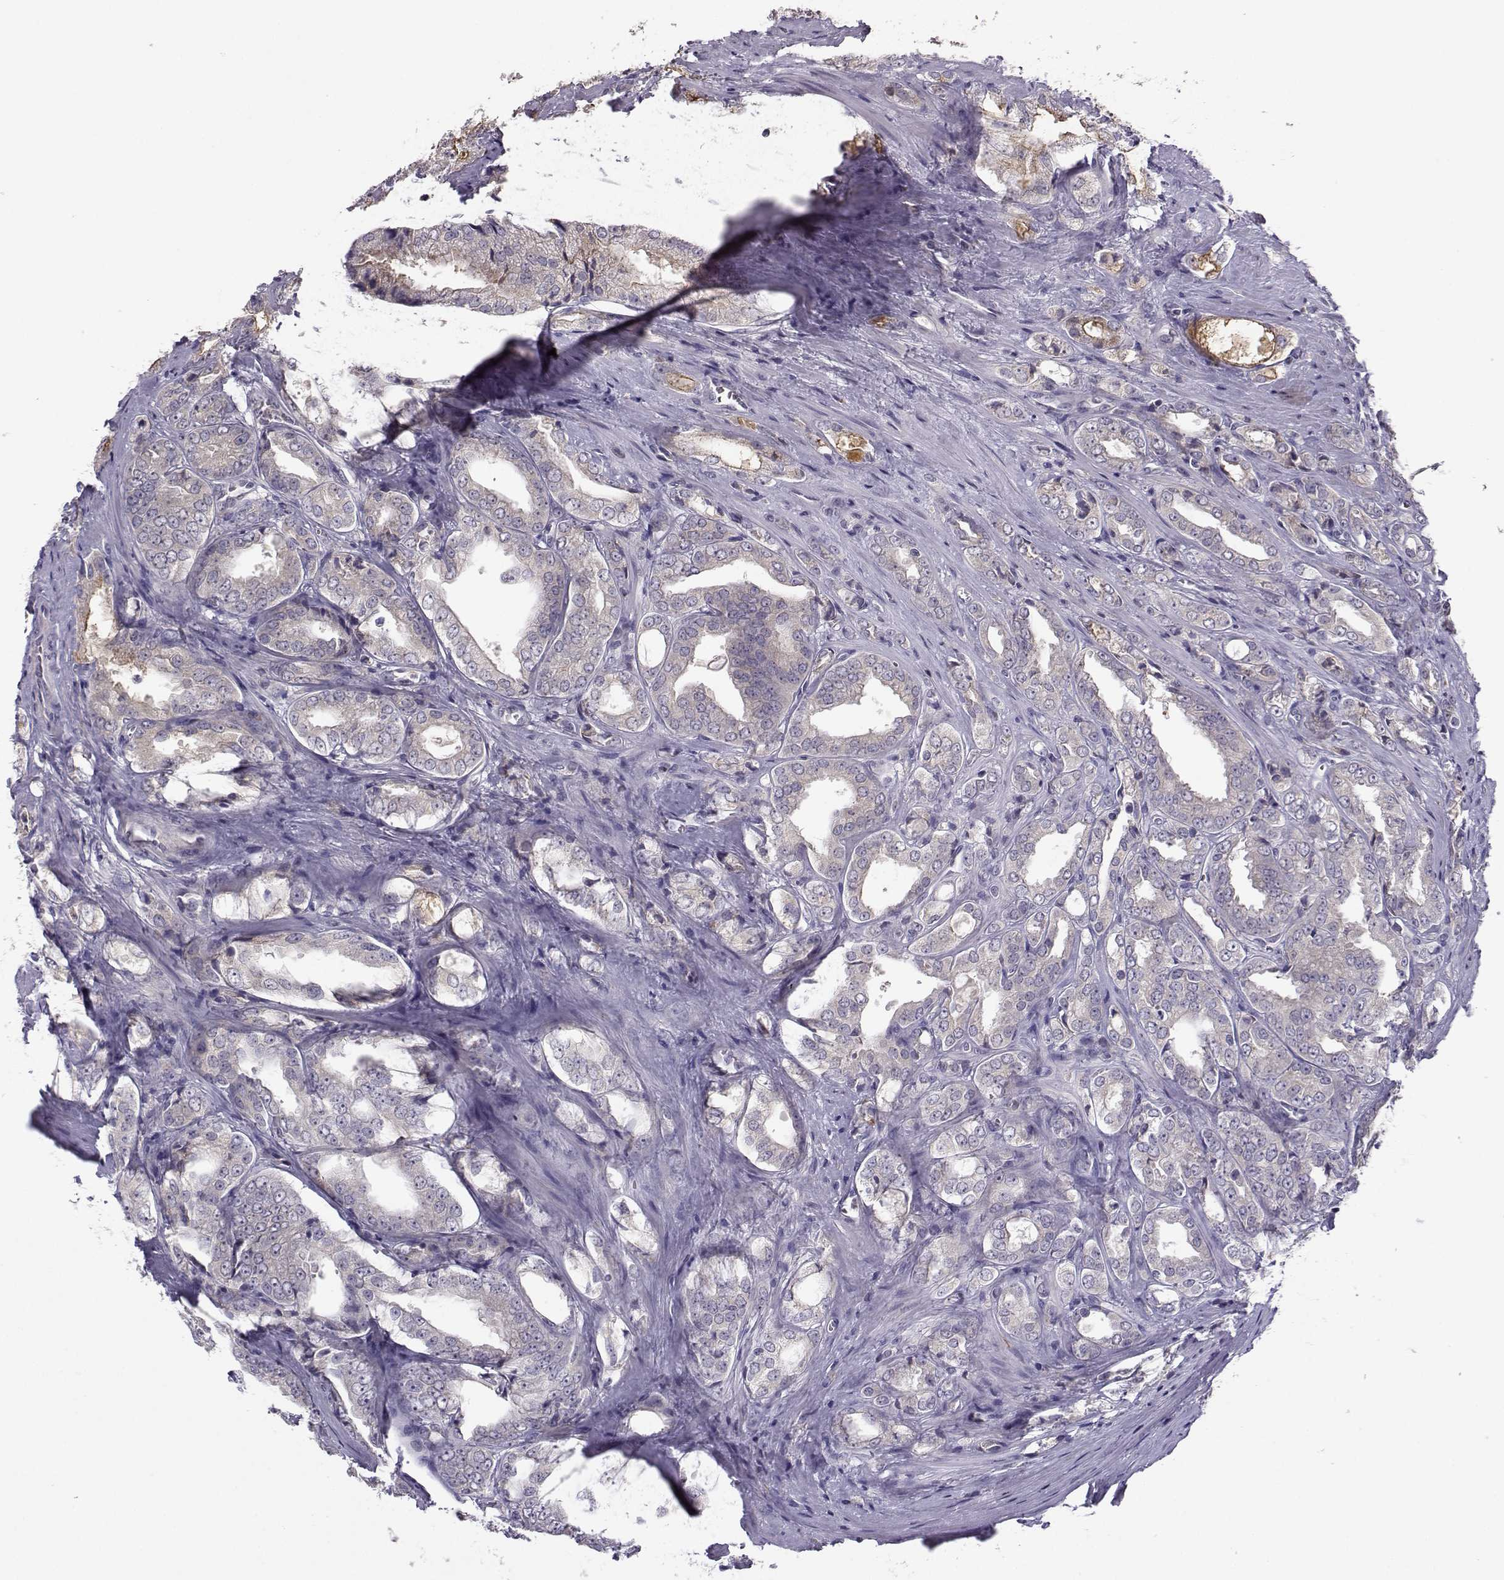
{"staining": {"intensity": "negative", "quantity": "none", "location": "none"}, "tissue": "prostate cancer", "cell_type": "Tumor cells", "image_type": "cancer", "snomed": [{"axis": "morphology", "description": "Adenocarcinoma, NOS"}, {"axis": "morphology", "description": "Adenocarcinoma, High grade"}, {"axis": "topography", "description": "Prostate"}], "caption": "IHC of human adenocarcinoma (prostate) displays no expression in tumor cells. The staining was performed using DAB to visualize the protein expression in brown, while the nuclei were stained in blue with hematoxylin (Magnification: 20x).", "gene": "FCAMR", "patient": {"sex": "male", "age": 70}}